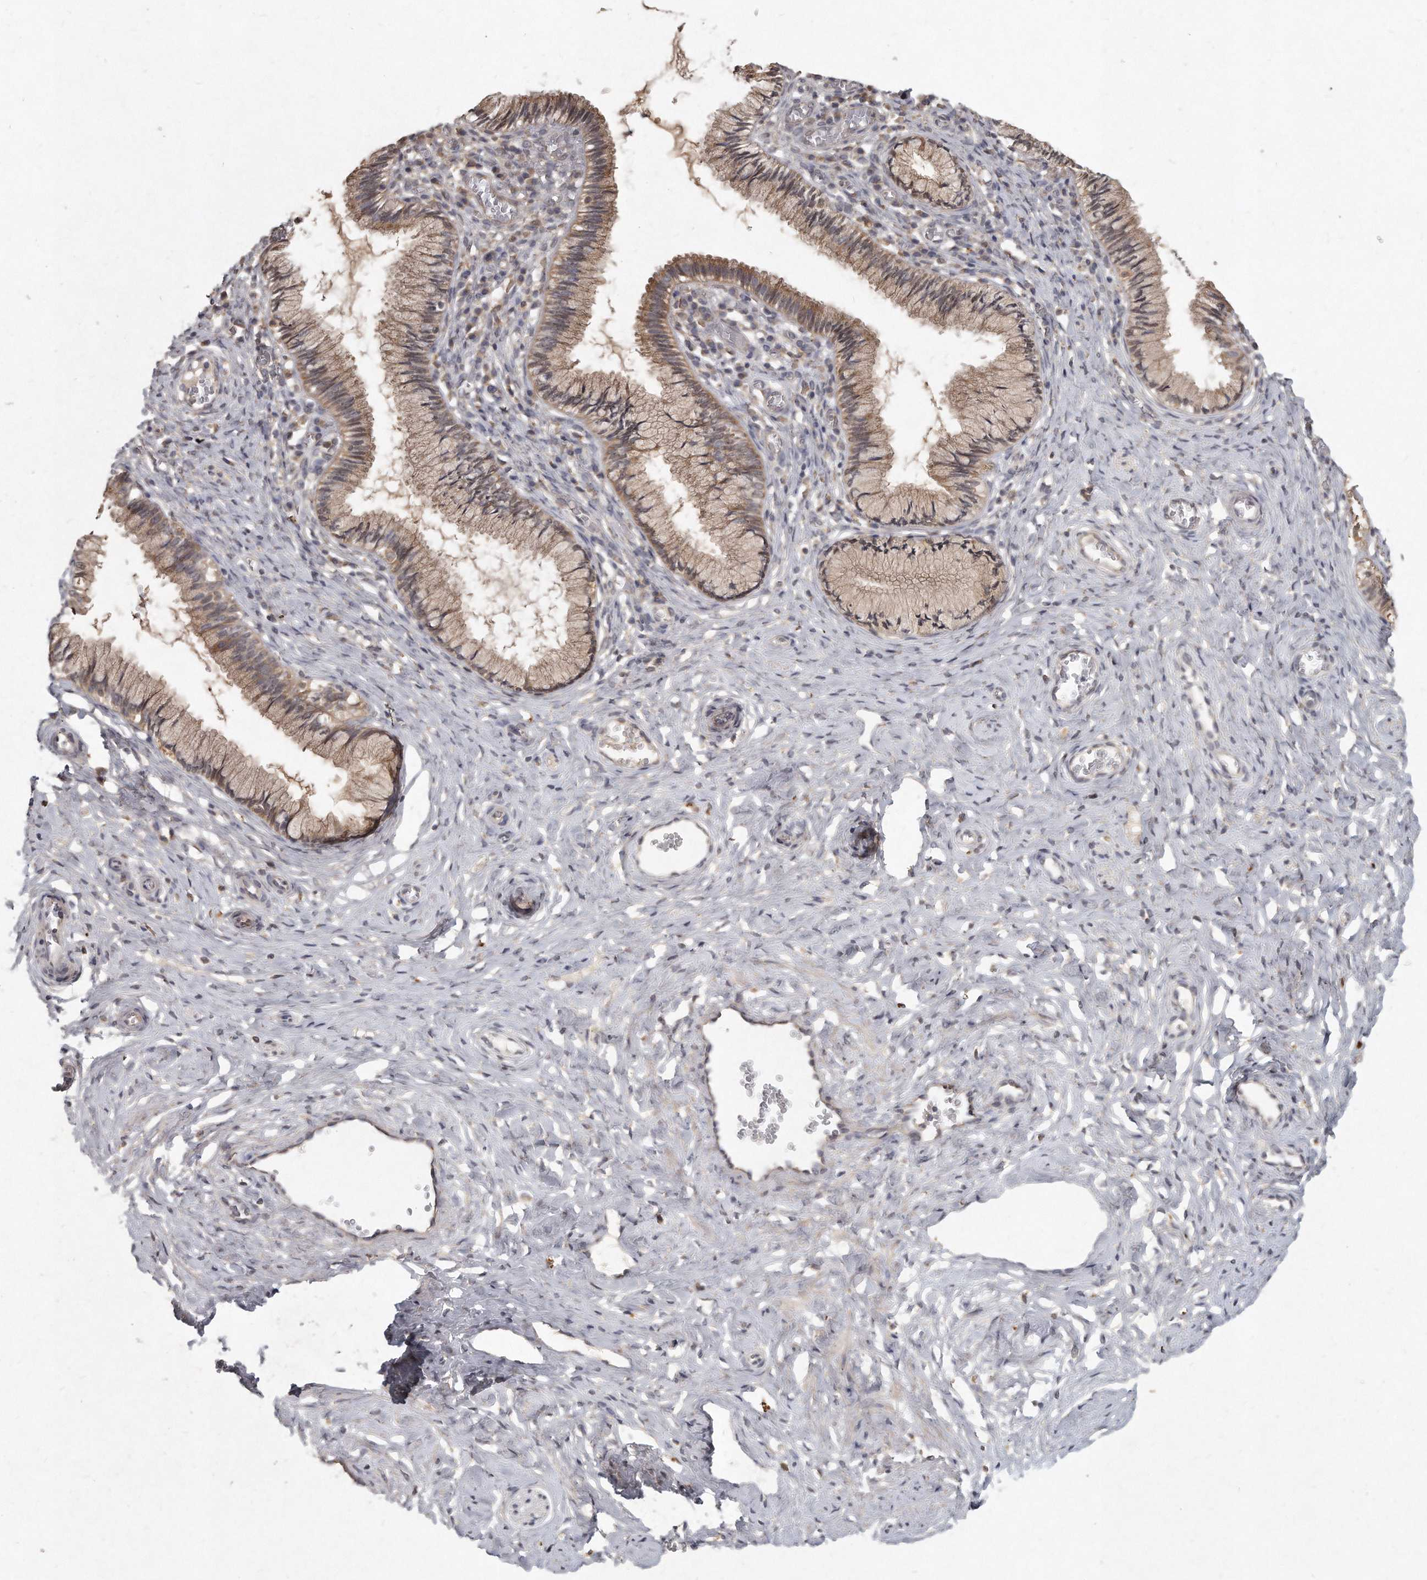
{"staining": {"intensity": "moderate", "quantity": ">75%", "location": "cytoplasmic/membranous"}, "tissue": "cervix", "cell_type": "Glandular cells", "image_type": "normal", "snomed": [{"axis": "morphology", "description": "Normal tissue, NOS"}, {"axis": "topography", "description": "Cervix"}], "caption": "Immunohistochemical staining of normal cervix demonstrates medium levels of moderate cytoplasmic/membranous positivity in approximately >75% of glandular cells.", "gene": "LGALS8", "patient": {"sex": "female", "age": 27}}